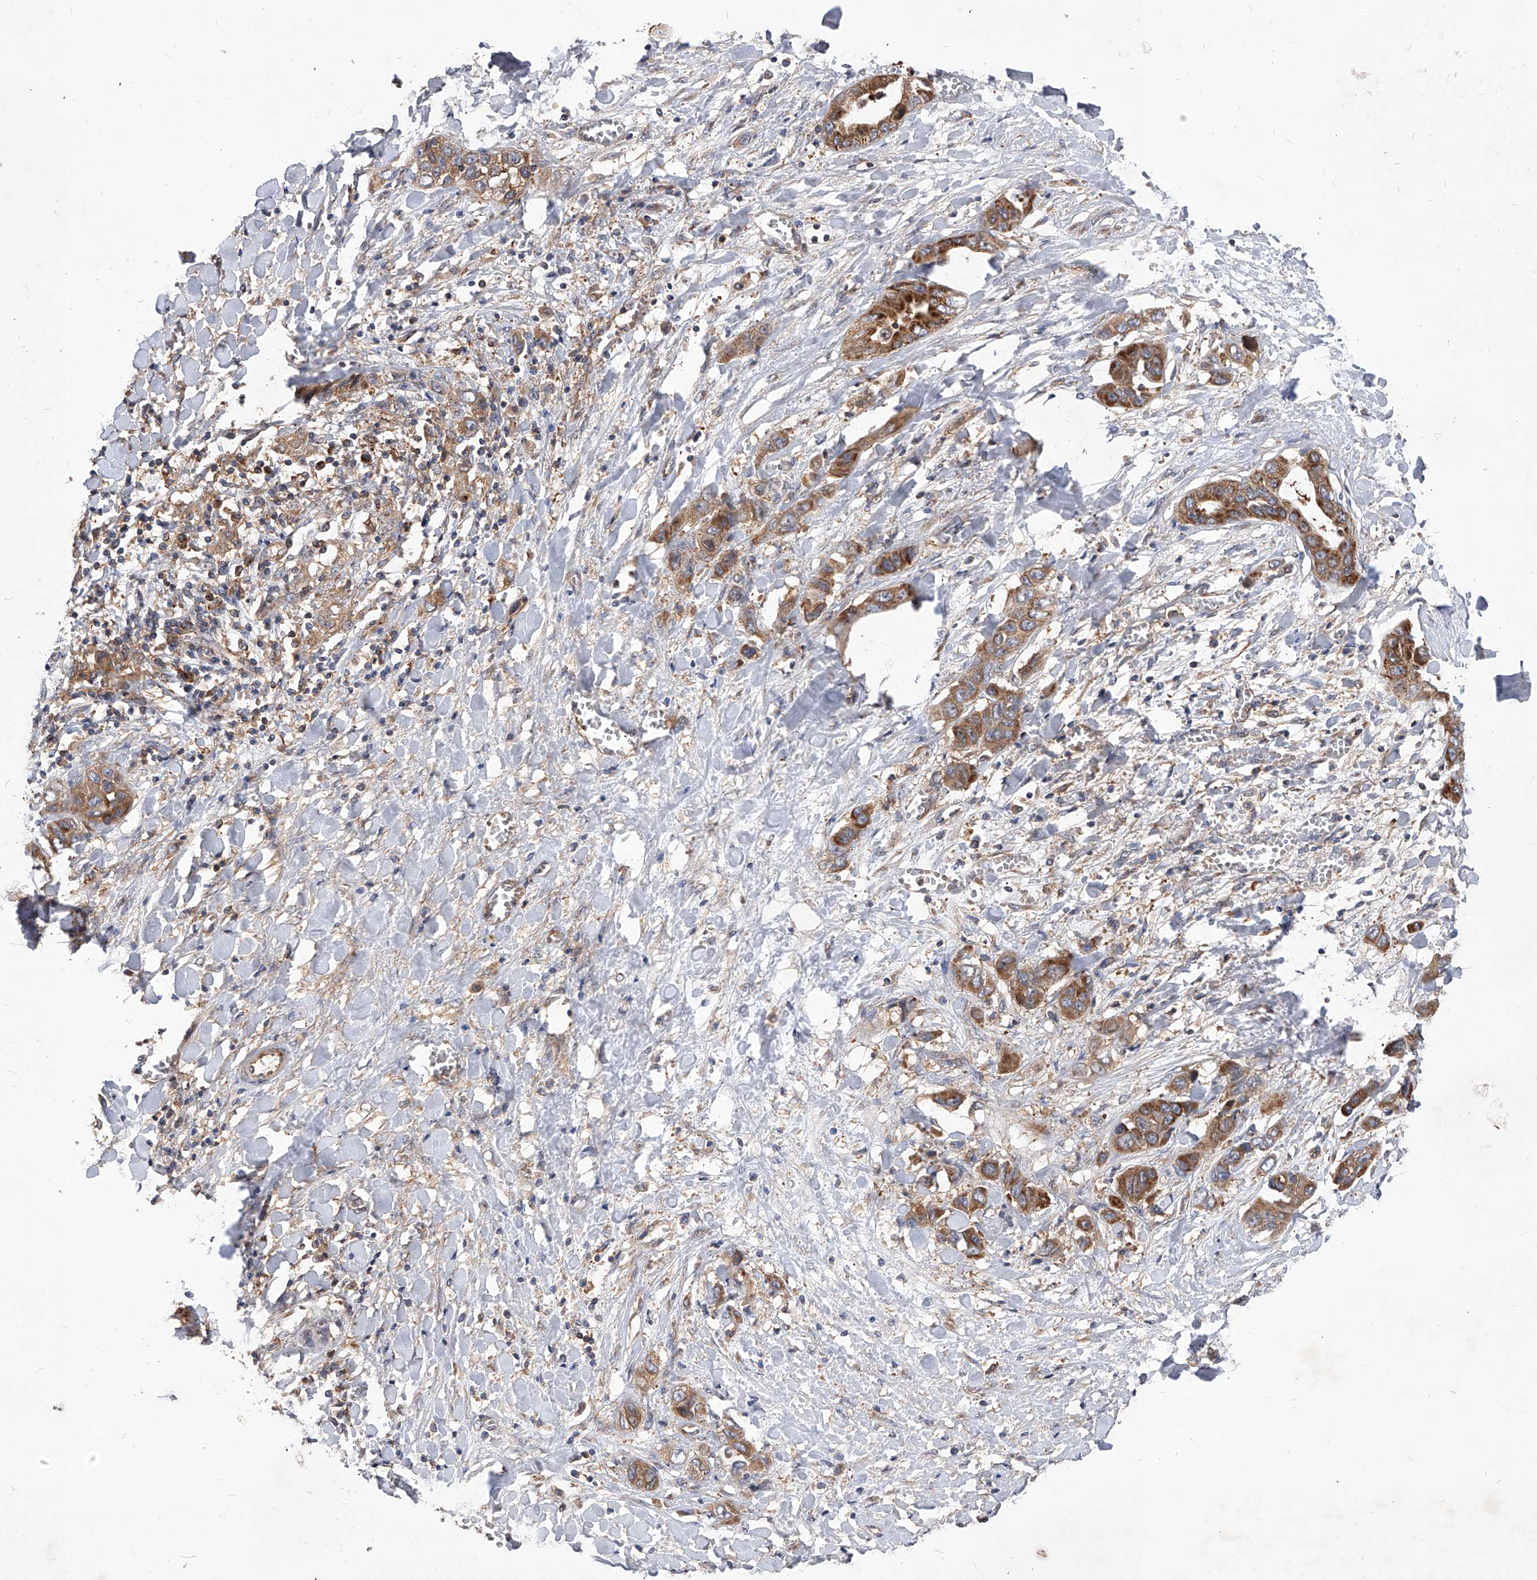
{"staining": {"intensity": "moderate", "quantity": ">75%", "location": "cytoplasmic/membranous"}, "tissue": "liver cancer", "cell_type": "Tumor cells", "image_type": "cancer", "snomed": [{"axis": "morphology", "description": "Cholangiocarcinoma"}, {"axis": "topography", "description": "Liver"}], "caption": "IHC staining of liver cancer (cholangiocarcinoma), which displays medium levels of moderate cytoplasmic/membranous staining in about >75% of tumor cells indicating moderate cytoplasmic/membranous protein staining. The staining was performed using DAB (brown) for protein detection and nuclei were counterstained in hematoxylin (blue).", "gene": "CFAP410", "patient": {"sex": "female", "age": 52}}